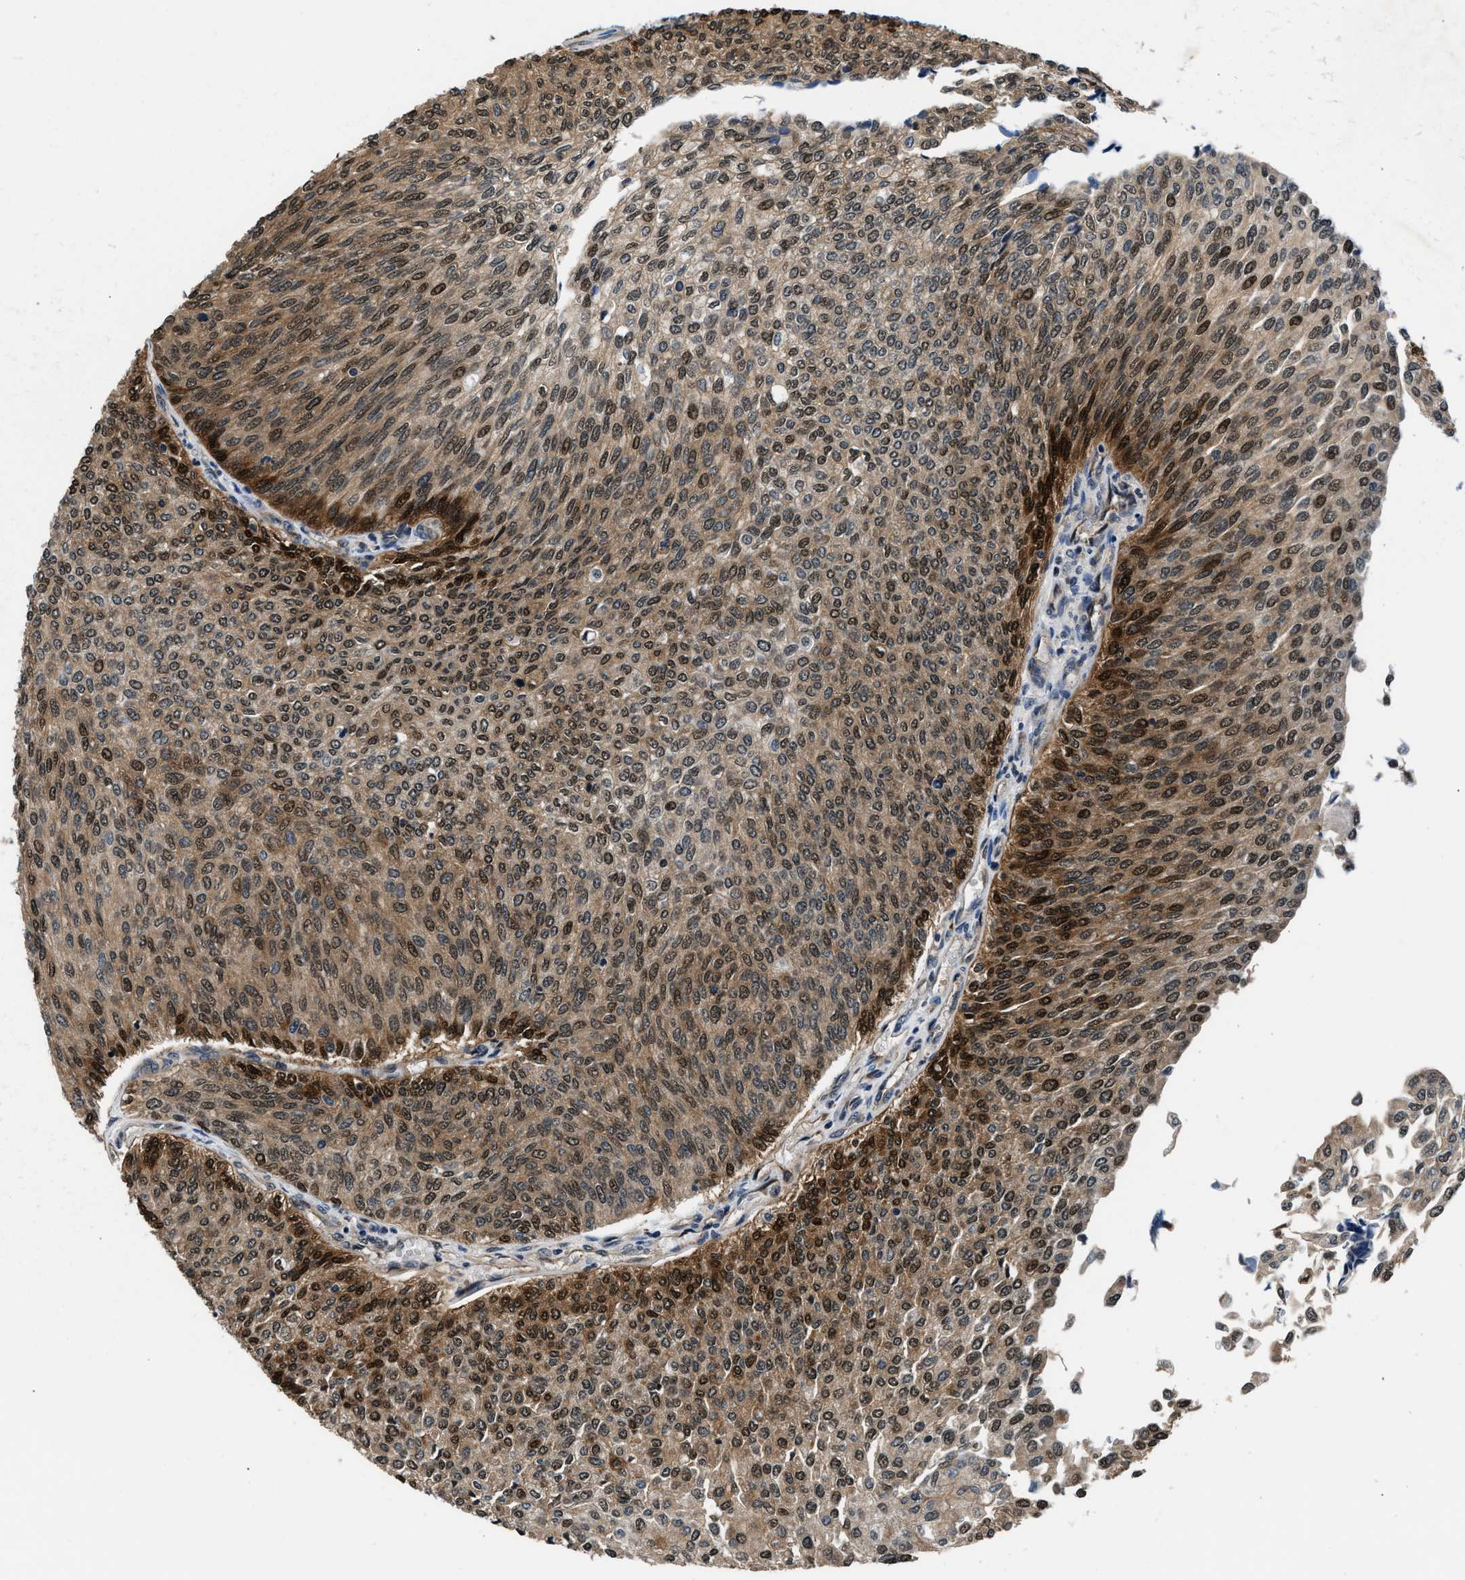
{"staining": {"intensity": "moderate", "quantity": ">75%", "location": "cytoplasmic/membranous,nuclear"}, "tissue": "urothelial cancer", "cell_type": "Tumor cells", "image_type": "cancer", "snomed": [{"axis": "morphology", "description": "Urothelial carcinoma, Low grade"}, {"axis": "topography", "description": "Urinary bladder"}], "caption": "Low-grade urothelial carcinoma tissue displays moderate cytoplasmic/membranous and nuclear staining in about >75% of tumor cells", "gene": "RBM33", "patient": {"sex": "female", "age": 79}}